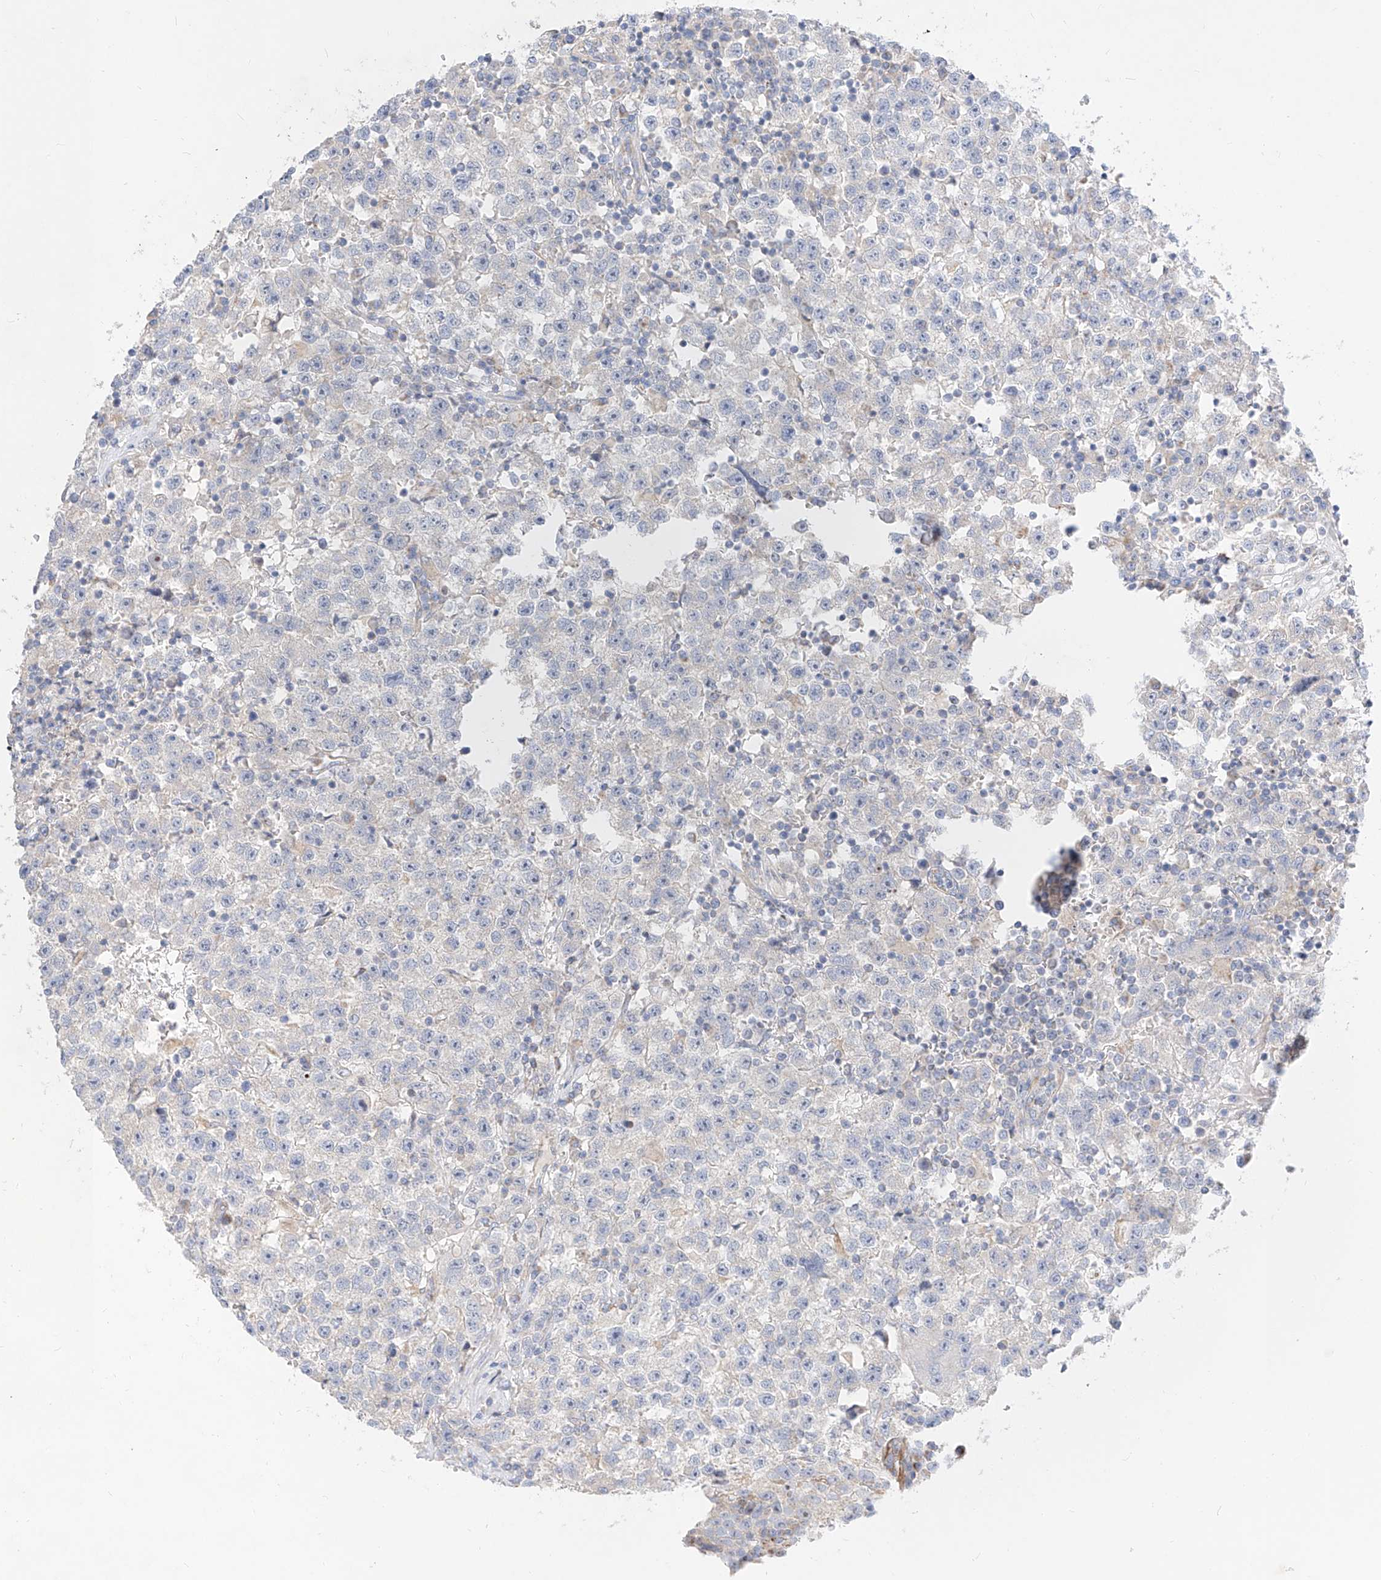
{"staining": {"intensity": "negative", "quantity": "none", "location": "none"}, "tissue": "testis cancer", "cell_type": "Tumor cells", "image_type": "cancer", "snomed": [{"axis": "morphology", "description": "Seminoma, NOS"}, {"axis": "topography", "description": "Testis"}], "caption": "Testis seminoma was stained to show a protein in brown. There is no significant expression in tumor cells.", "gene": "CST9", "patient": {"sex": "male", "age": 22}}